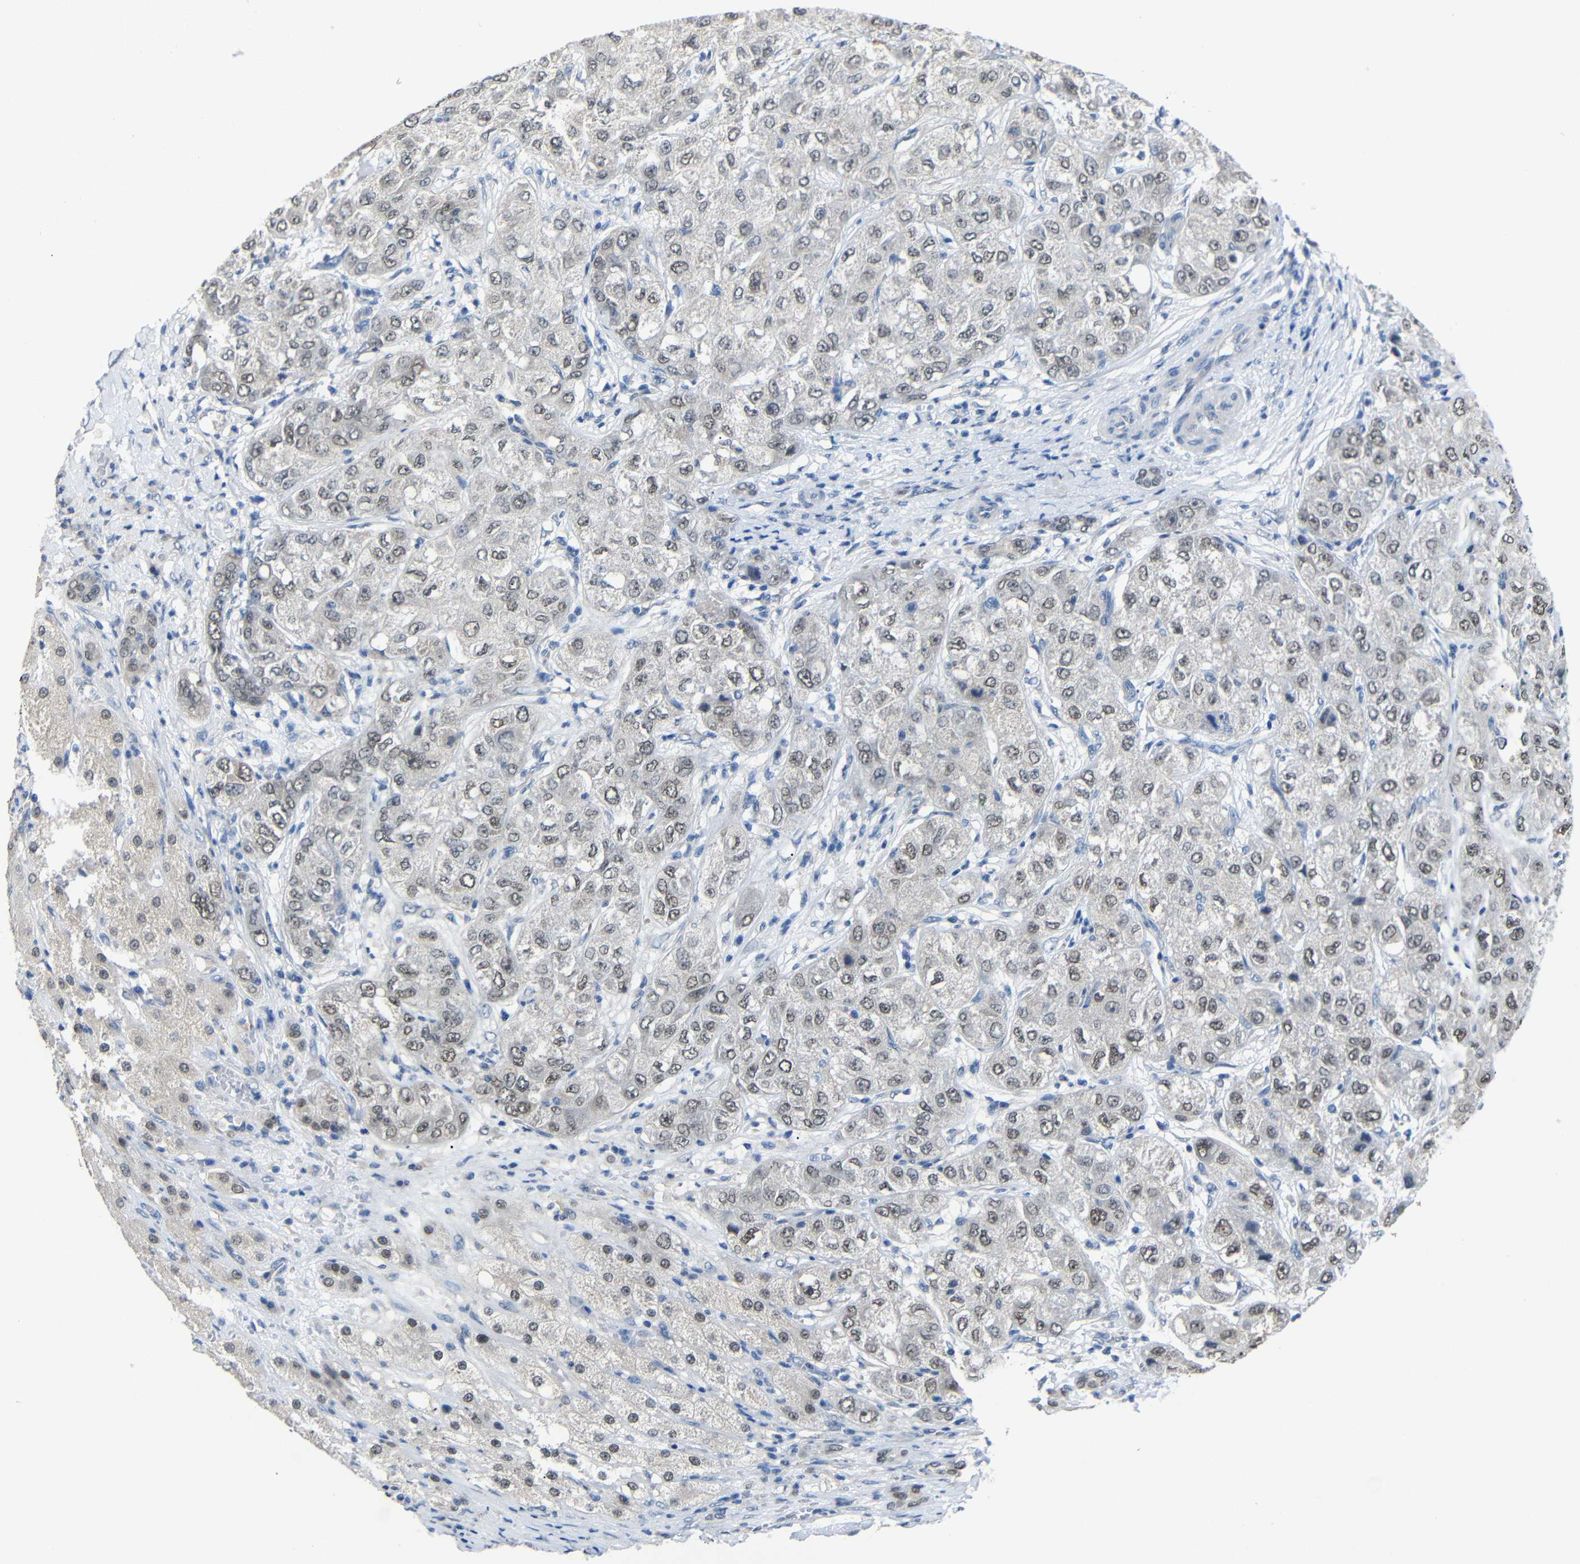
{"staining": {"intensity": "weak", "quantity": ">75%", "location": "nuclear"}, "tissue": "liver cancer", "cell_type": "Tumor cells", "image_type": "cancer", "snomed": [{"axis": "morphology", "description": "Carcinoma, Hepatocellular, NOS"}, {"axis": "topography", "description": "Liver"}], "caption": "Human liver cancer stained for a protein (brown) exhibits weak nuclear positive positivity in about >75% of tumor cells.", "gene": "HNF1A", "patient": {"sex": "male", "age": 80}}